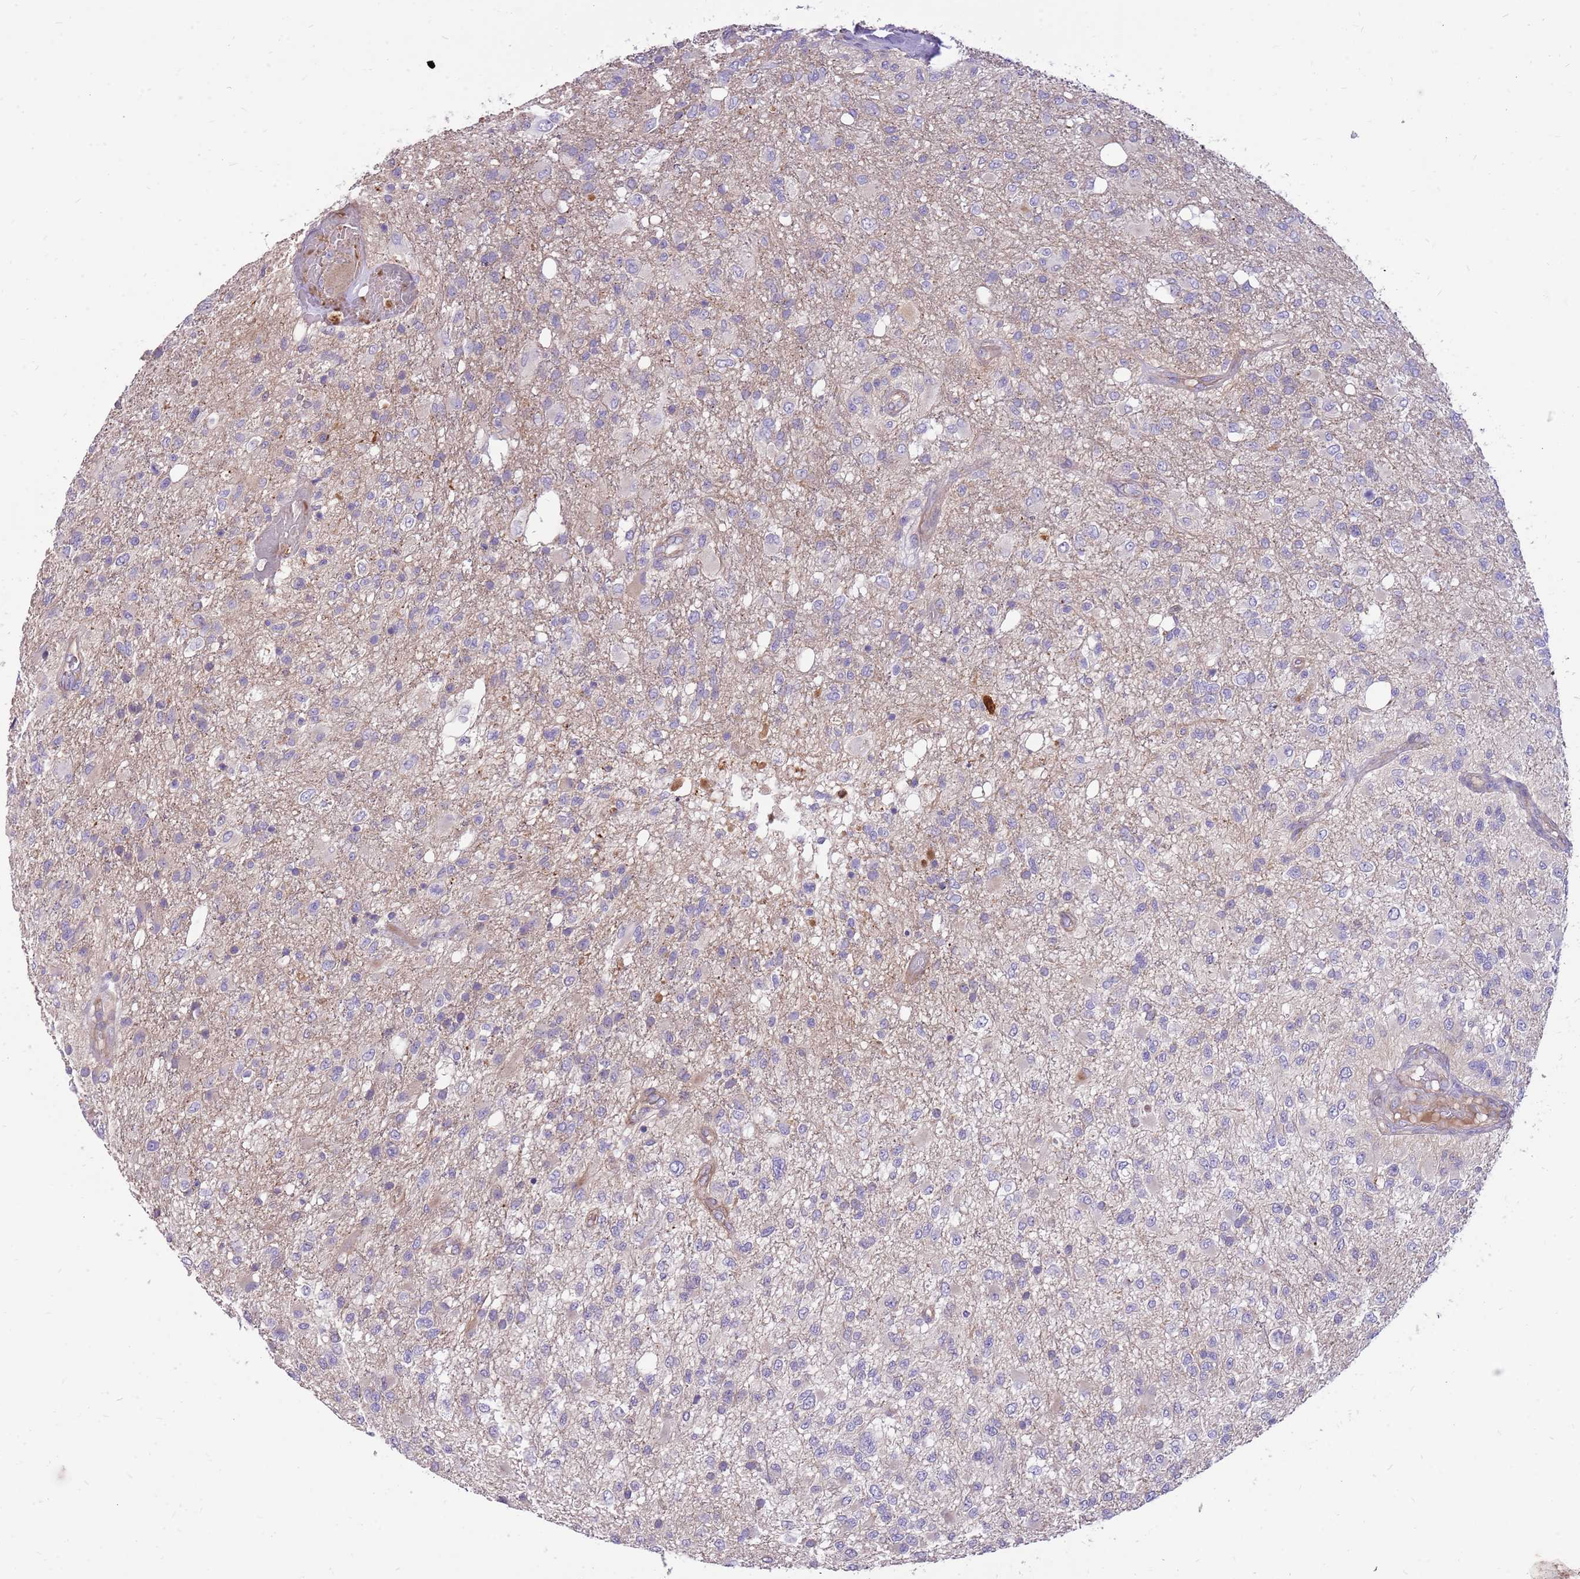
{"staining": {"intensity": "negative", "quantity": "none", "location": "none"}, "tissue": "glioma", "cell_type": "Tumor cells", "image_type": "cancer", "snomed": [{"axis": "morphology", "description": "Glioma, malignant, High grade"}, {"axis": "topography", "description": "Brain"}], "caption": "IHC image of neoplastic tissue: malignant glioma (high-grade) stained with DAB exhibits no significant protein expression in tumor cells. (Stains: DAB IHC with hematoxylin counter stain, Microscopy: brightfield microscopy at high magnification).", "gene": "NTN4", "patient": {"sex": "female", "age": 74}}